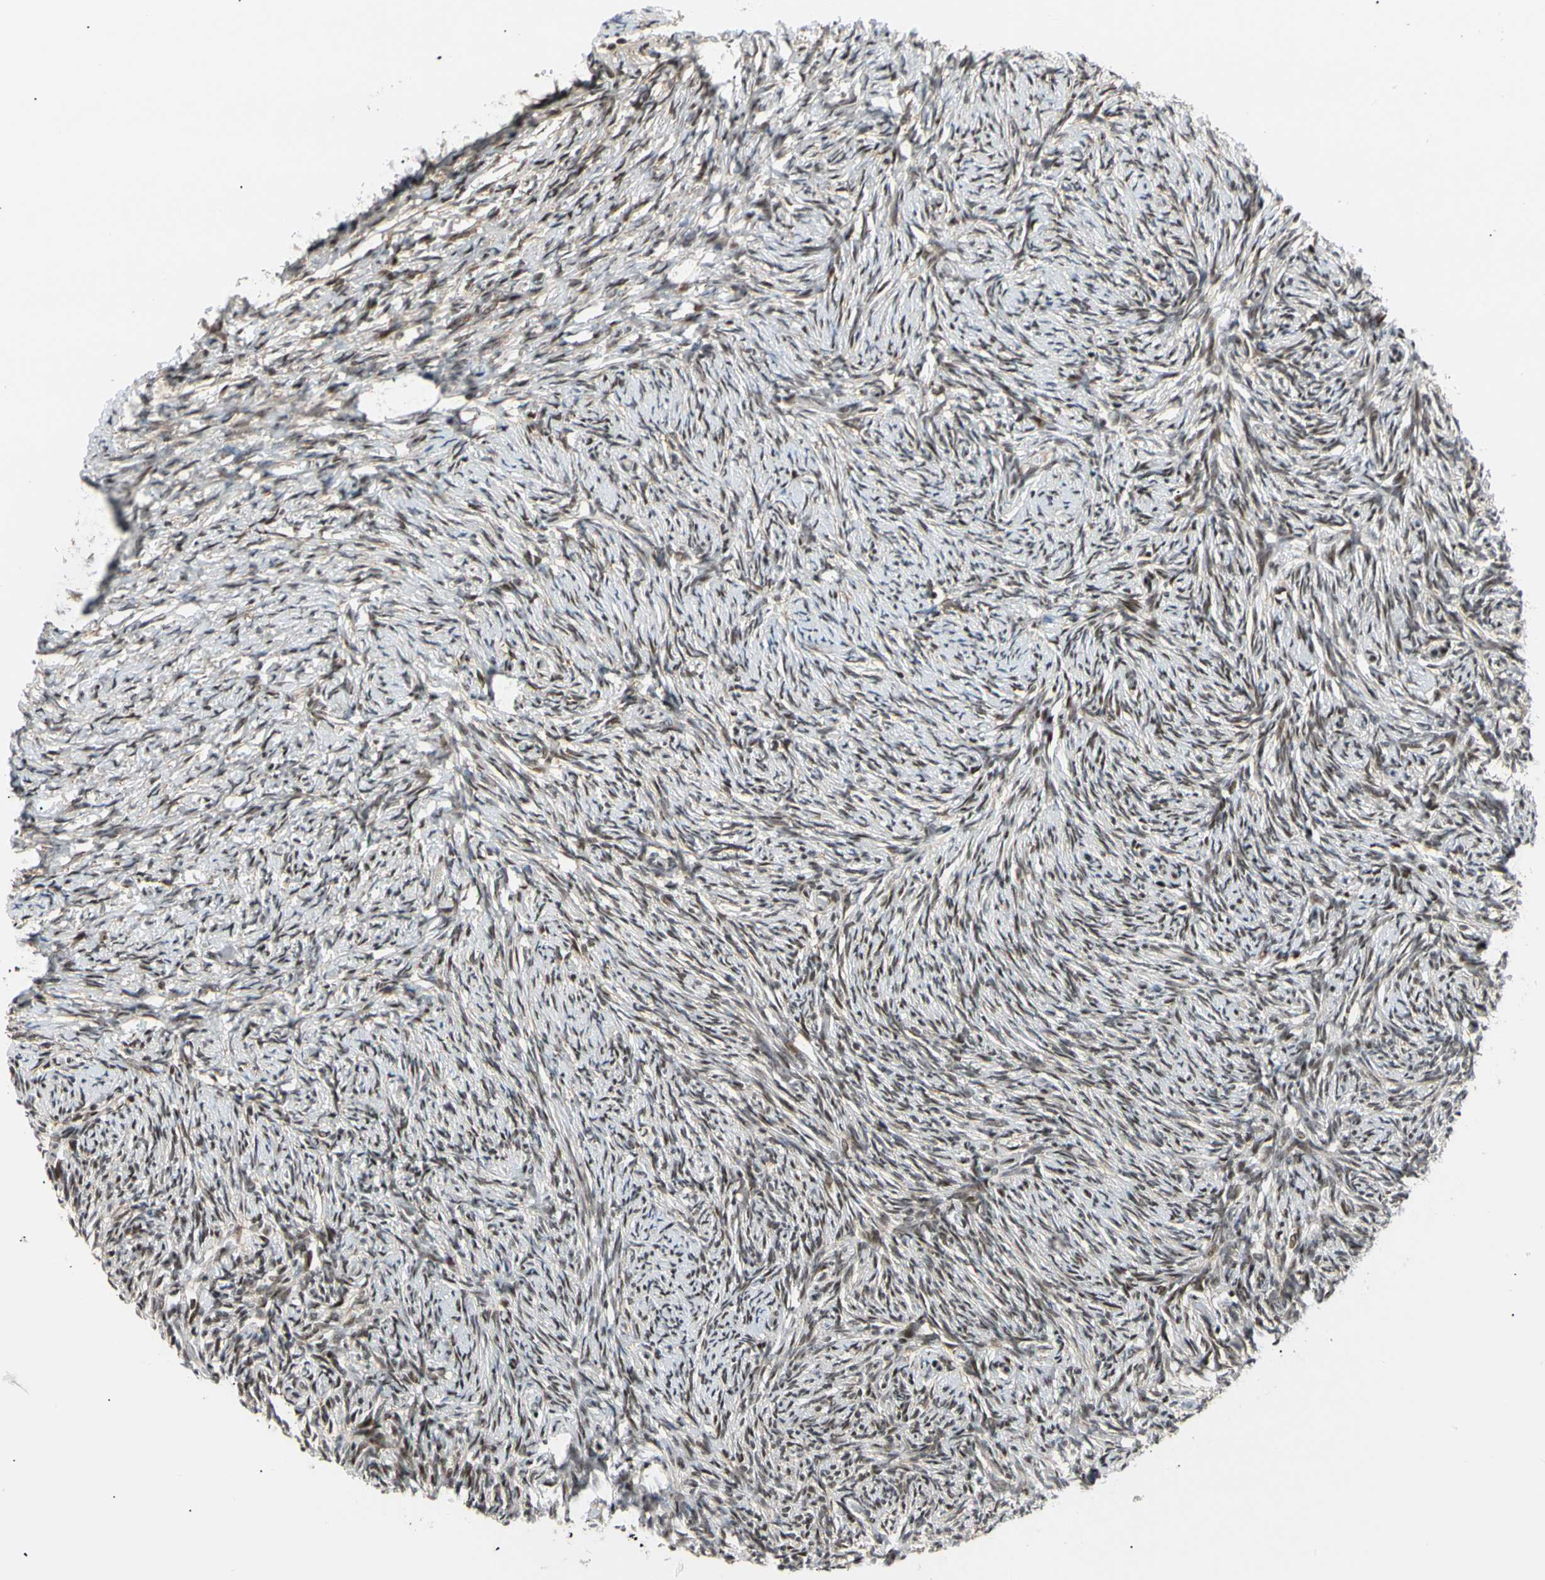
{"staining": {"intensity": "strong", "quantity": ">75%", "location": "nuclear"}, "tissue": "ovary", "cell_type": "Follicle cells", "image_type": "normal", "snomed": [{"axis": "morphology", "description": "Normal tissue, NOS"}, {"axis": "topography", "description": "Ovary"}], "caption": "A high amount of strong nuclear positivity is appreciated in approximately >75% of follicle cells in benign ovary.", "gene": "E2F1", "patient": {"sex": "female", "age": 60}}